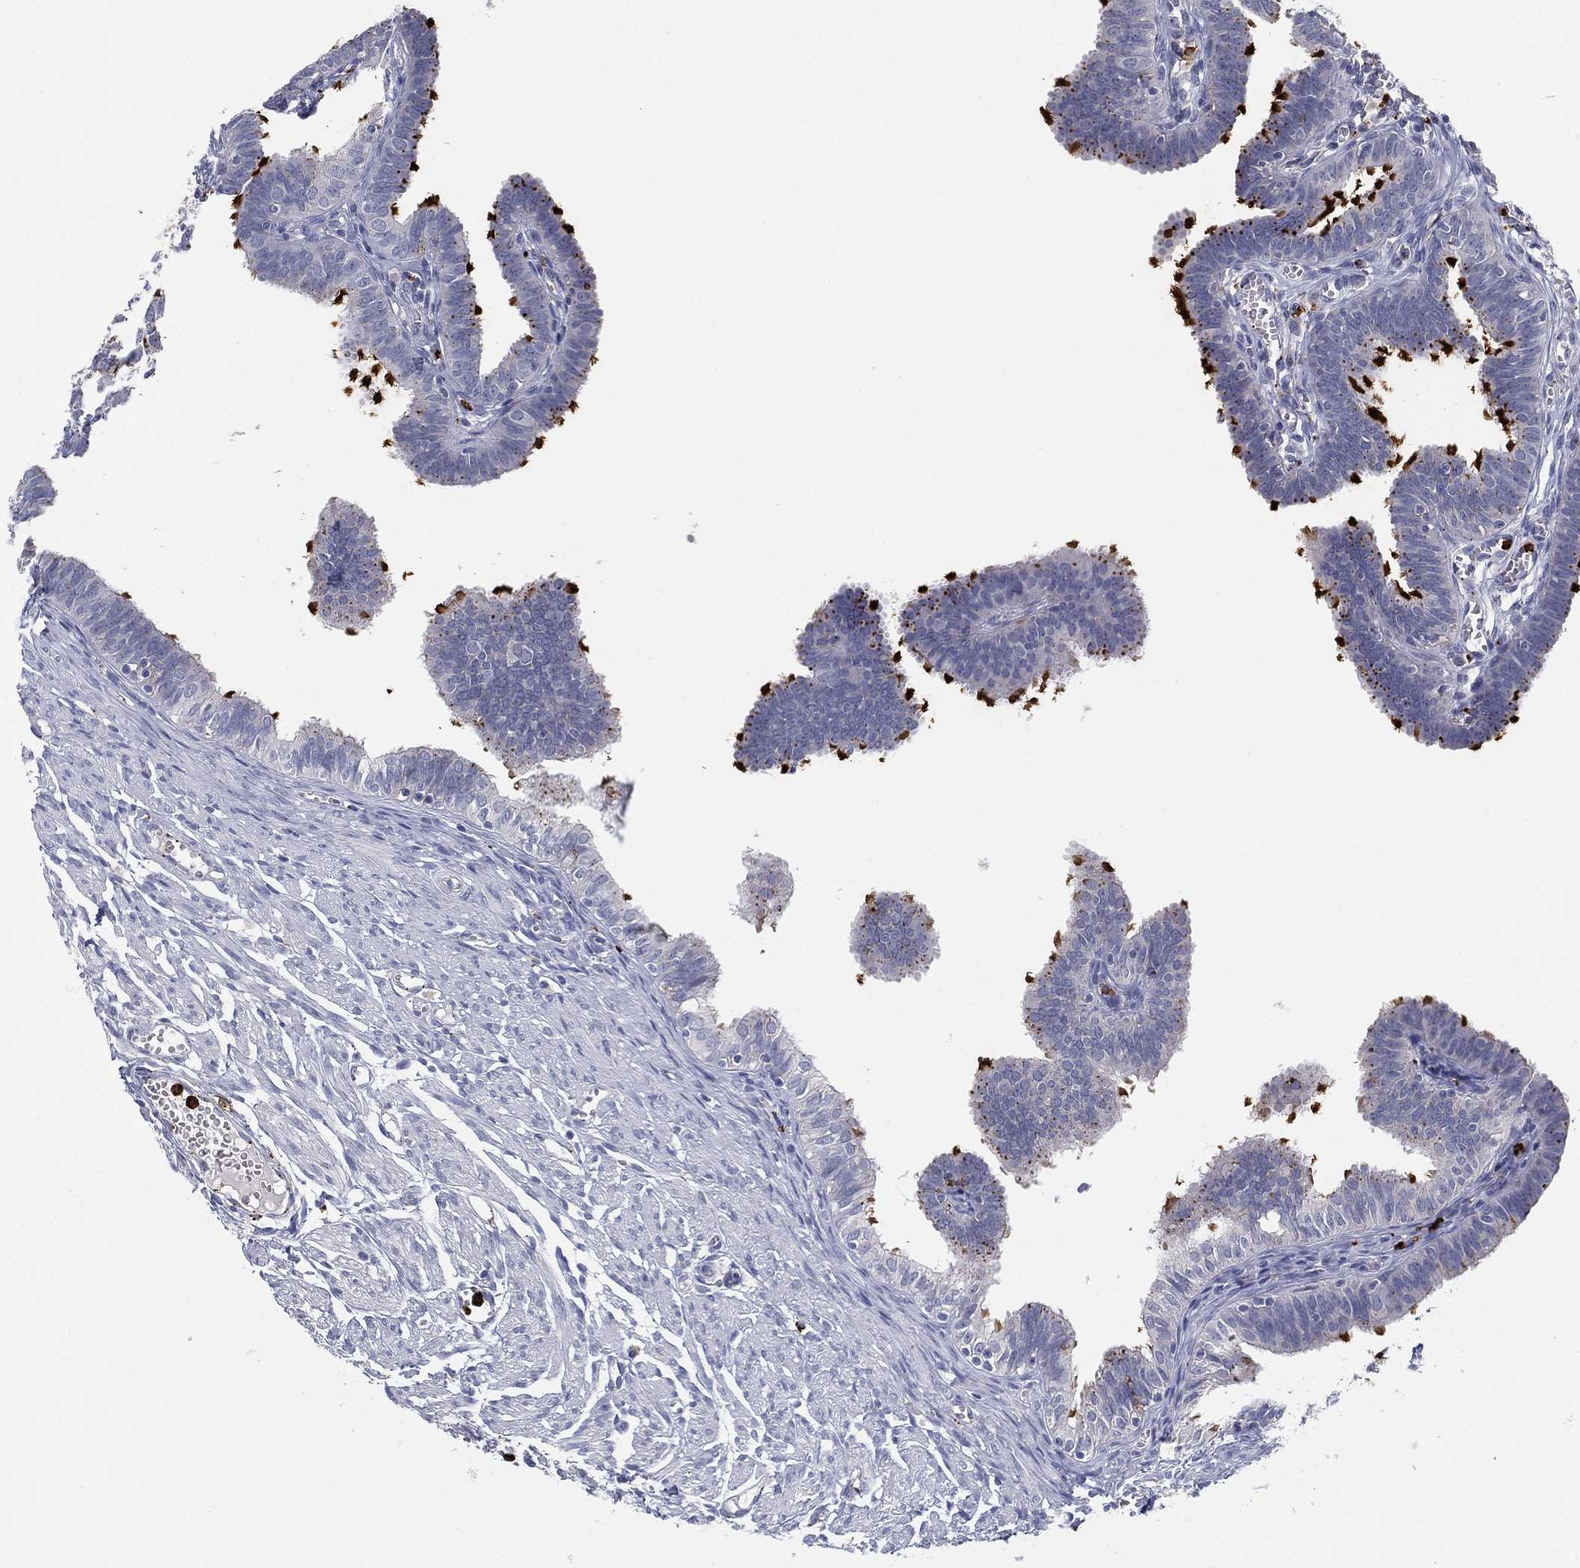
{"staining": {"intensity": "strong", "quantity": "<25%", "location": "cytoplasmic/membranous"}, "tissue": "fallopian tube", "cell_type": "Glandular cells", "image_type": "normal", "snomed": [{"axis": "morphology", "description": "Normal tissue, NOS"}, {"axis": "topography", "description": "Fallopian tube"}], "caption": "A brown stain labels strong cytoplasmic/membranous expression of a protein in glandular cells of normal fallopian tube.", "gene": "PLAC8", "patient": {"sex": "female", "age": 25}}